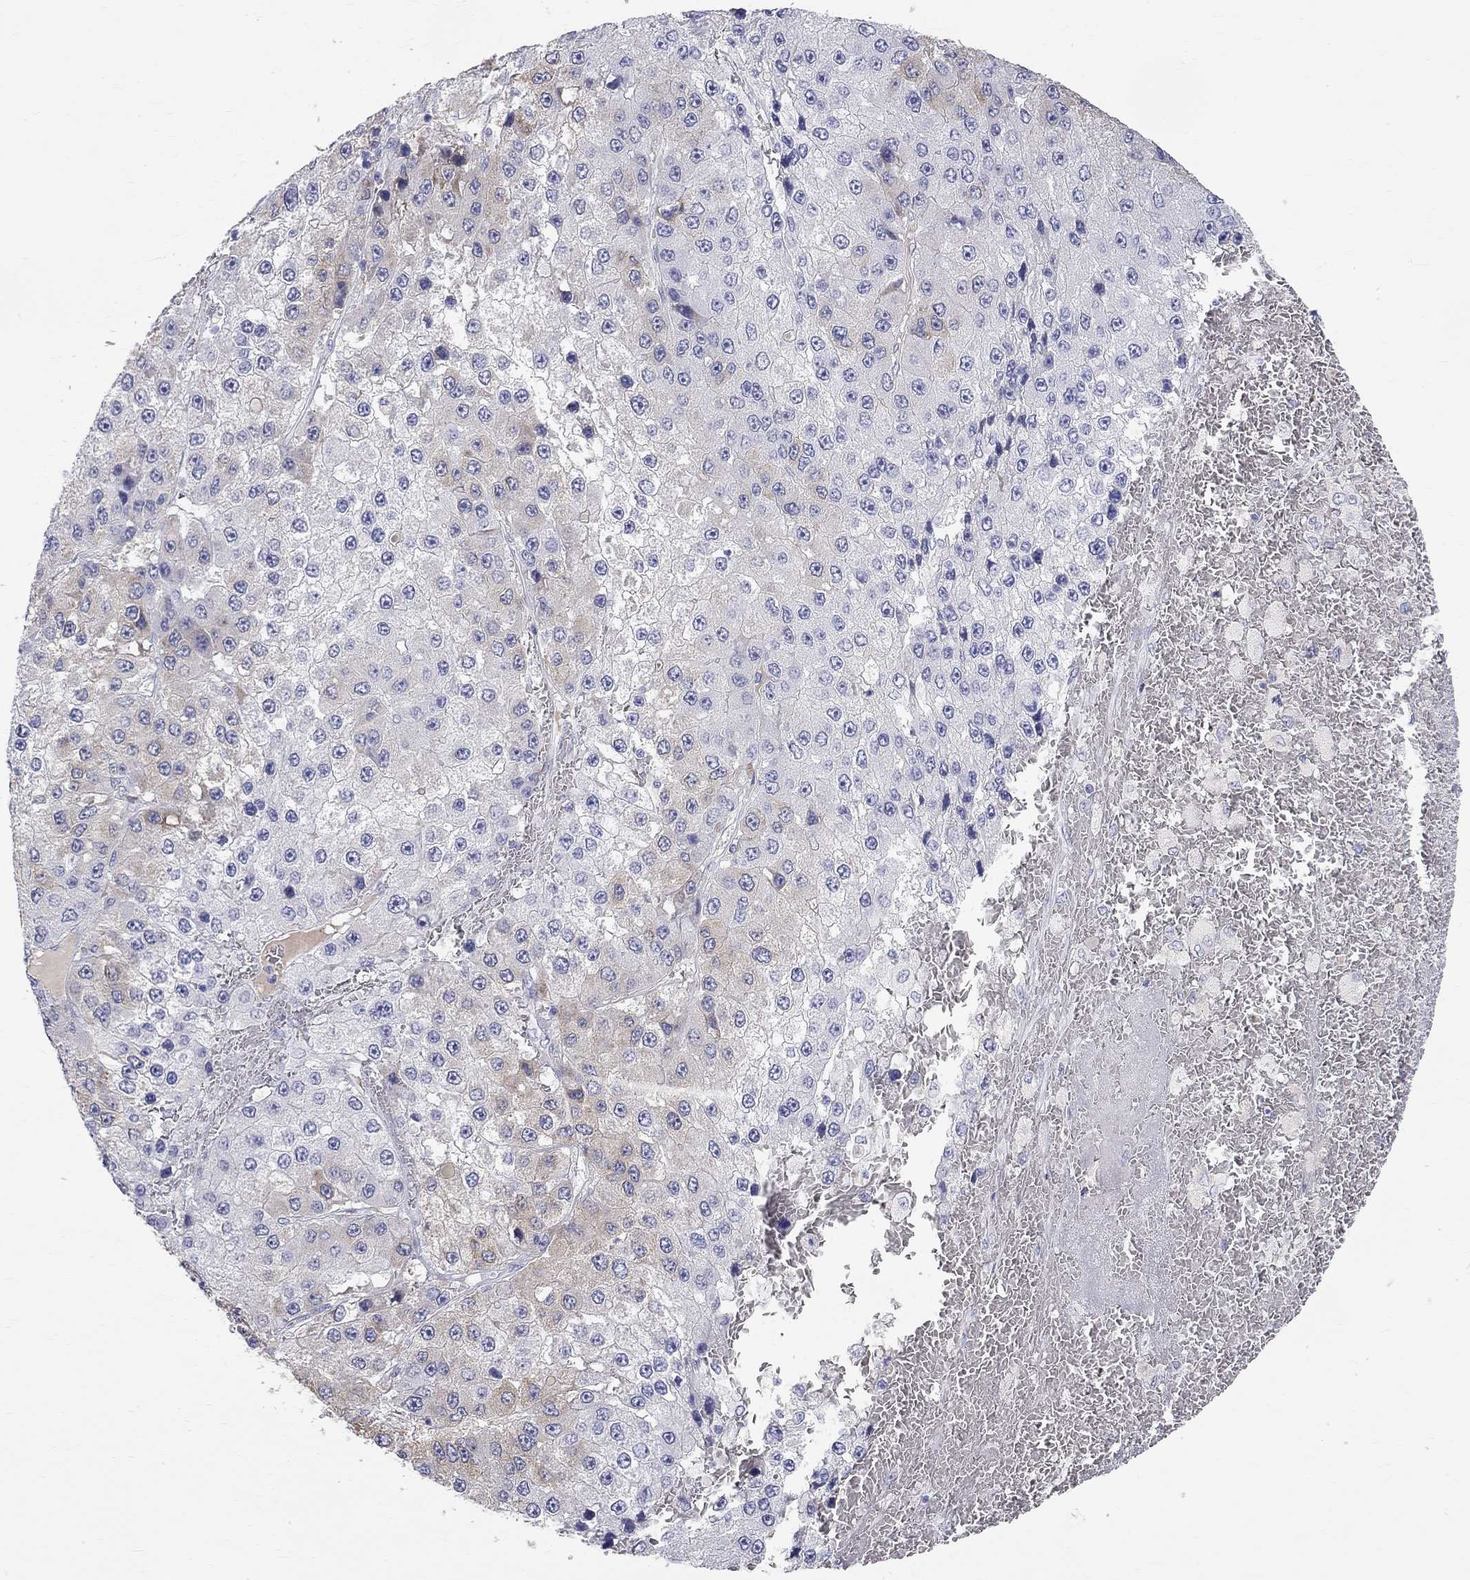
{"staining": {"intensity": "moderate", "quantity": "<25%", "location": "cytoplasmic/membranous"}, "tissue": "liver cancer", "cell_type": "Tumor cells", "image_type": "cancer", "snomed": [{"axis": "morphology", "description": "Carcinoma, Hepatocellular, NOS"}, {"axis": "topography", "description": "Liver"}], "caption": "Liver hepatocellular carcinoma tissue reveals moderate cytoplasmic/membranous staining in about <25% of tumor cells Ihc stains the protein in brown and the nuclei are stained blue.", "gene": "PHOX2B", "patient": {"sex": "female", "age": 73}}